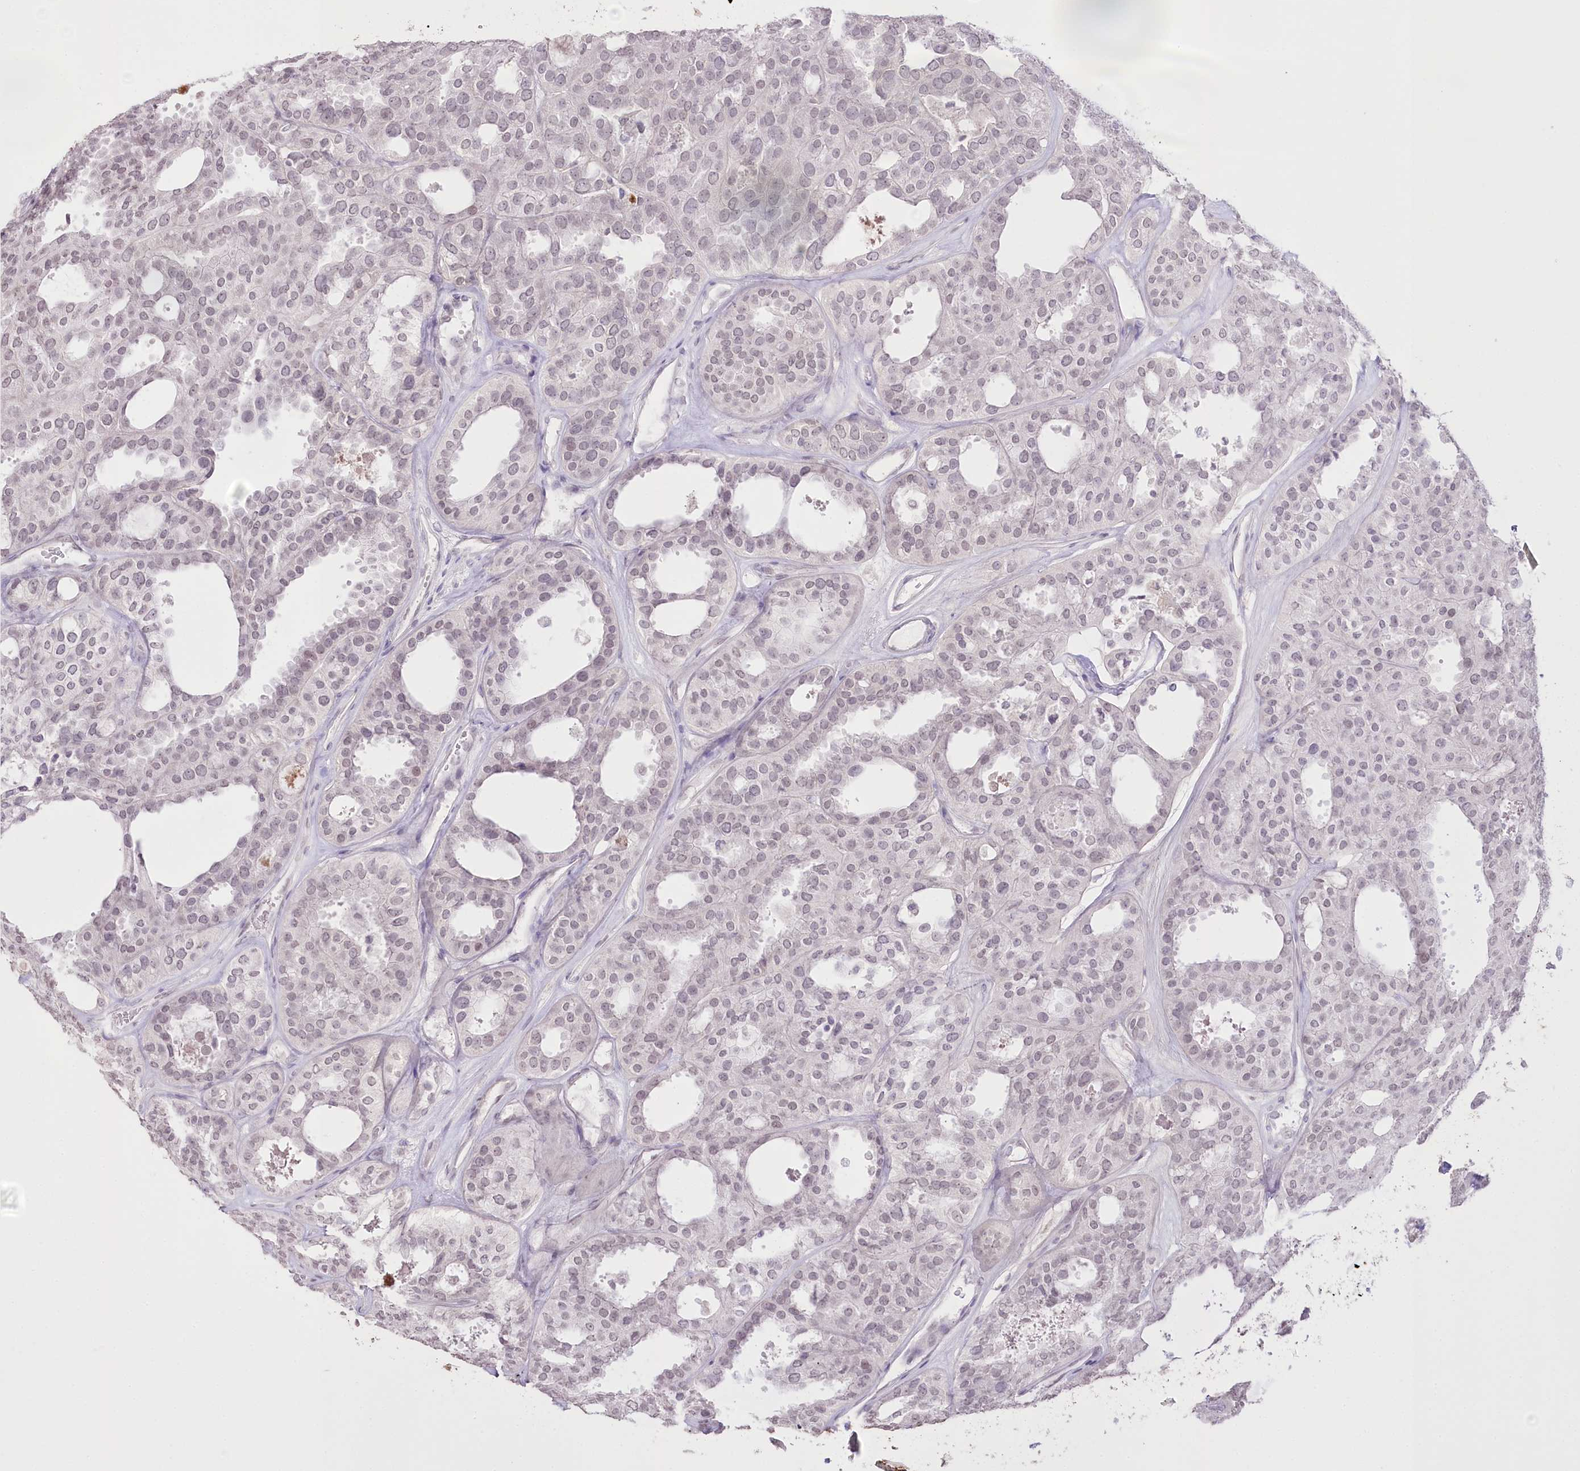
{"staining": {"intensity": "weak", "quantity": "<25%", "location": "nuclear"}, "tissue": "thyroid cancer", "cell_type": "Tumor cells", "image_type": "cancer", "snomed": [{"axis": "morphology", "description": "Follicular adenoma carcinoma, NOS"}, {"axis": "topography", "description": "Thyroid gland"}], "caption": "Immunohistochemistry (IHC) of human thyroid follicular adenoma carcinoma shows no positivity in tumor cells. (IHC, brightfield microscopy, high magnification).", "gene": "SLC39A10", "patient": {"sex": "male", "age": 75}}